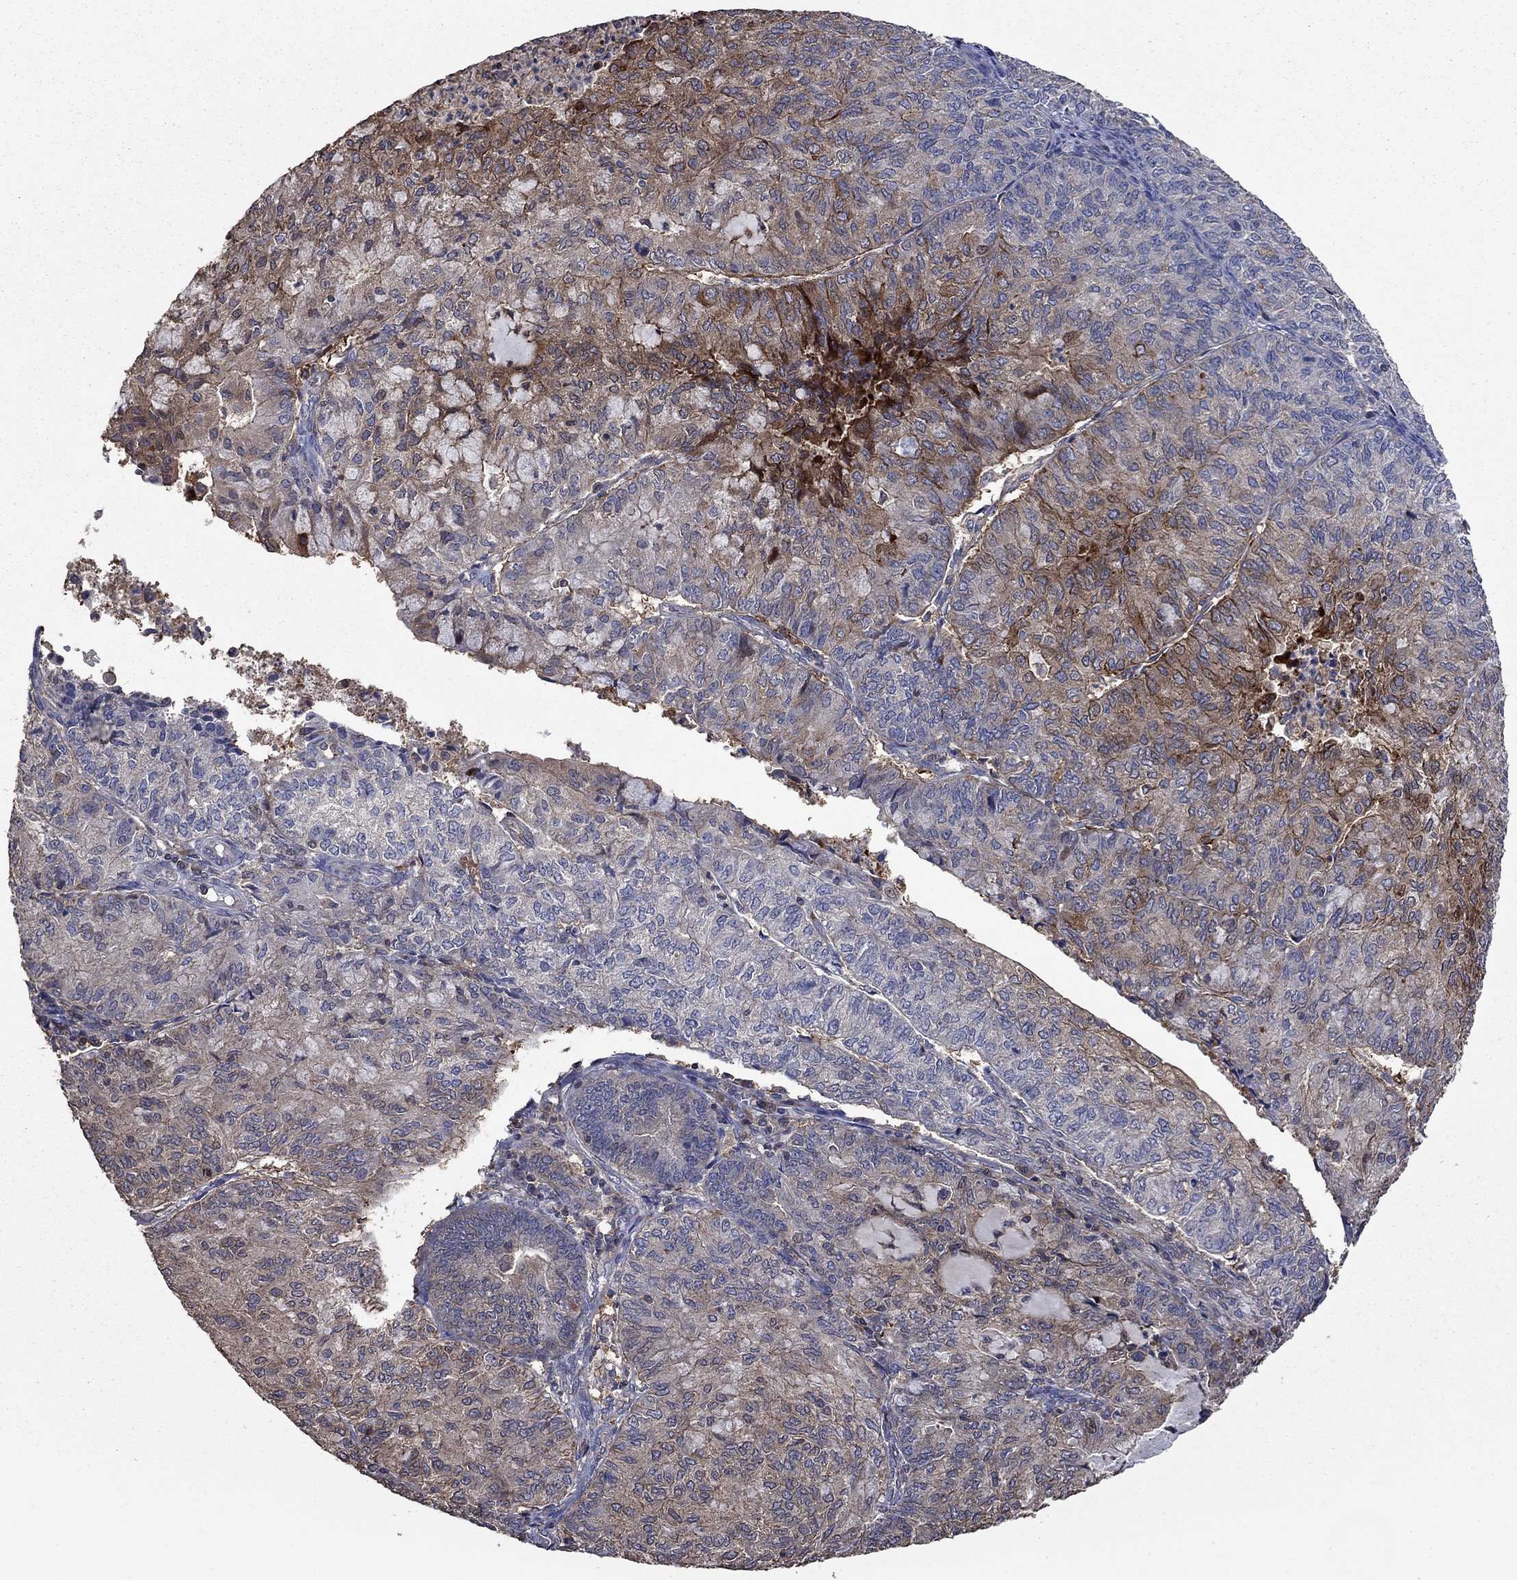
{"staining": {"intensity": "strong", "quantity": "<25%", "location": "cytoplasmic/membranous"}, "tissue": "endometrial cancer", "cell_type": "Tumor cells", "image_type": "cancer", "snomed": [{"axis": "morphology", "description": "Adenocarcinoma, NOS"}, {"axis": "topography", "description": "Endometrium"}], "caption": "Endometrial cancer was stained to show a protein in brown. There is medium levels of strong cytoplasmic/membranous staining in approximately <25% of tumor cells.", "gene": "DVL1", "patient": {"sex": "female", "age": 82}}